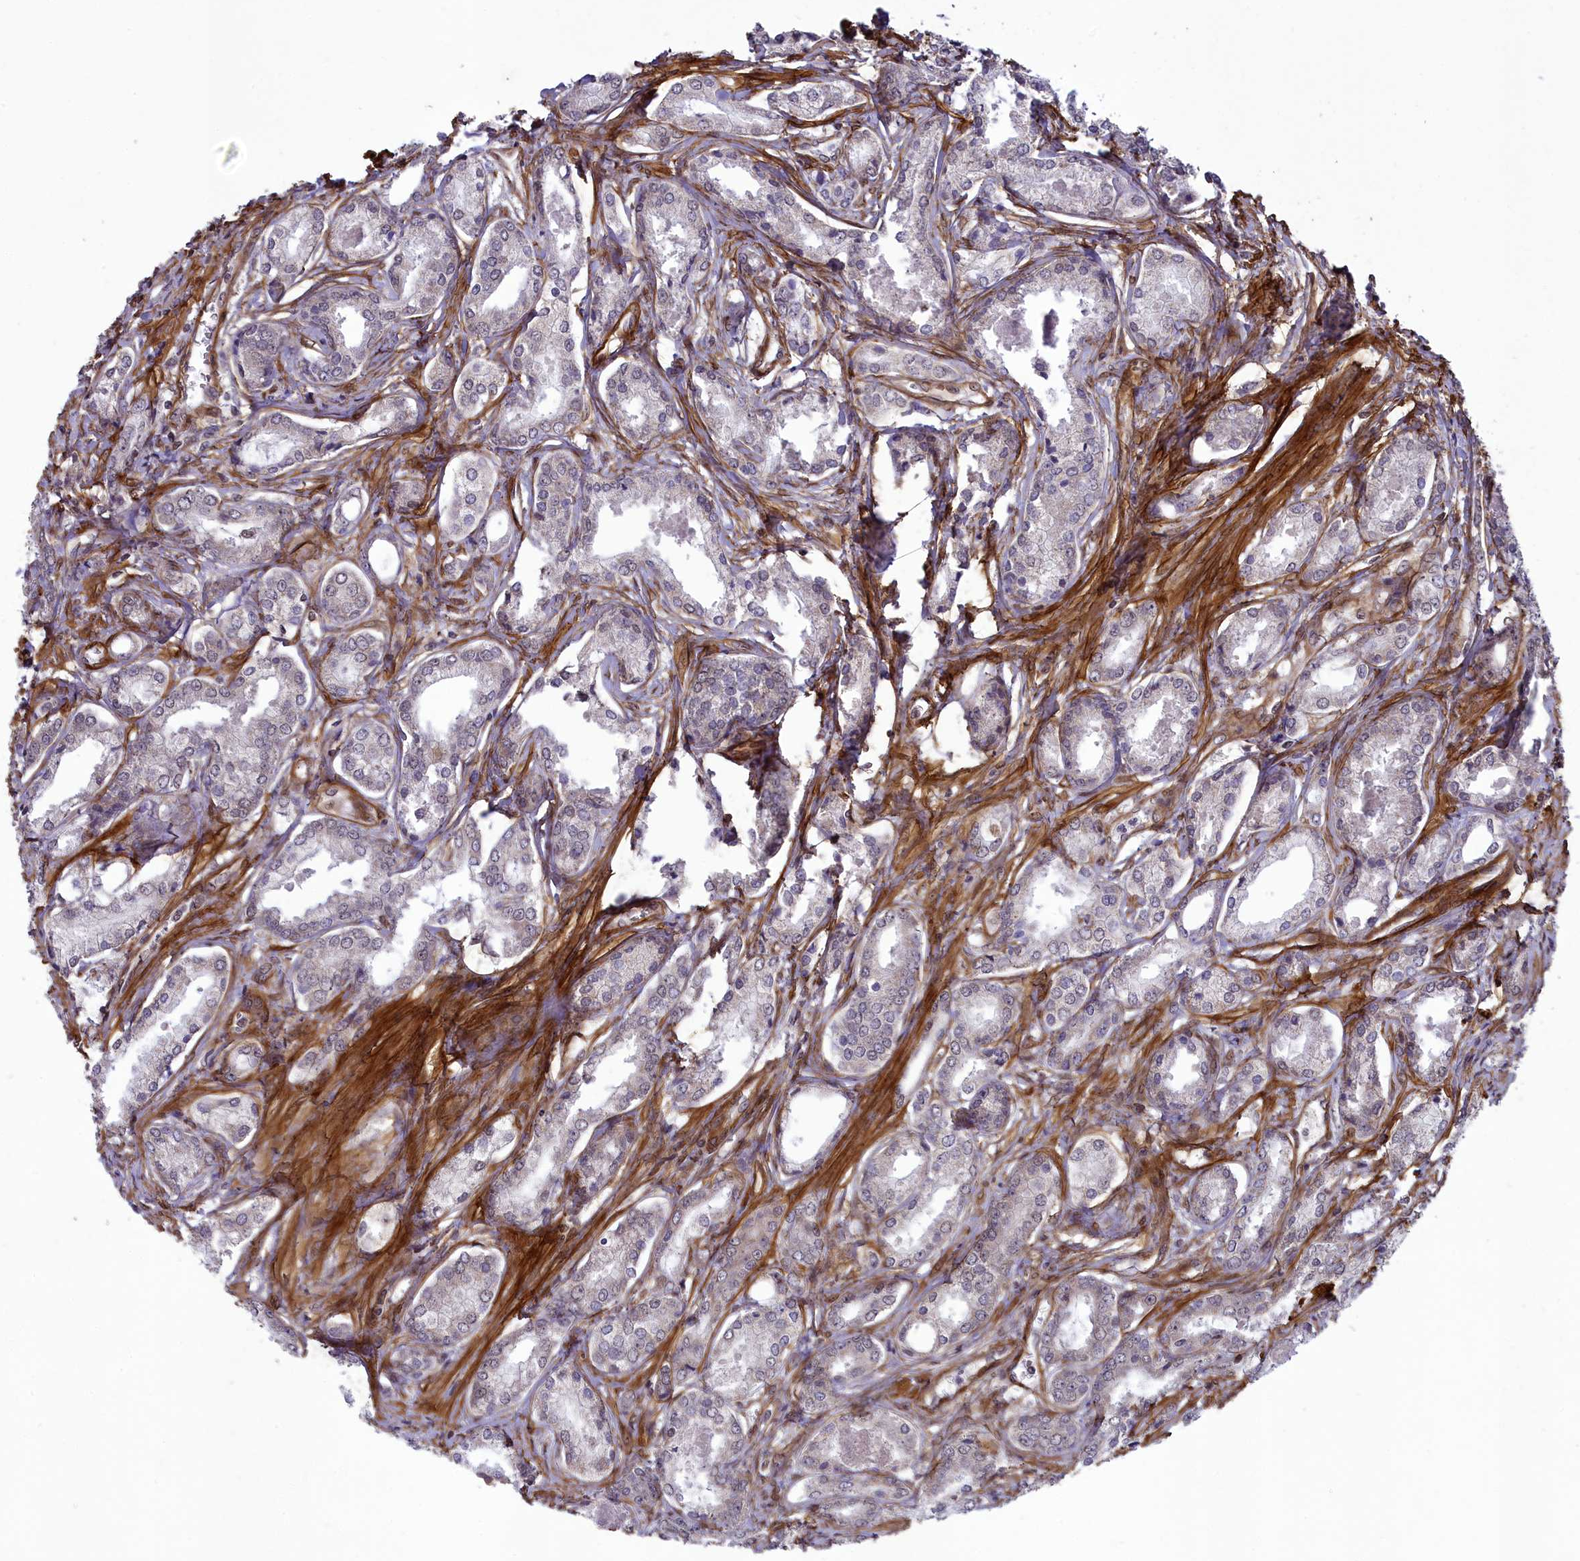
{"staining": {"intensity": "negative", "quantity": "none", "location": "none"}, "tissue": "prostate cancer", "cell_type": "Tumor cells", "image_type": "cancer", "snomed": [{"axis": "morphology", "description": "Adenocarcinoma, Low grade"}, {"axis": "topography", "description": "Prostate"}], "caption": "The immunohistochemistry histopathology image has no significant positivity in tumor cells of prostate cancer tissue.", "gene": "TNS1", "patient": {"sex": "male", "age": 68}}